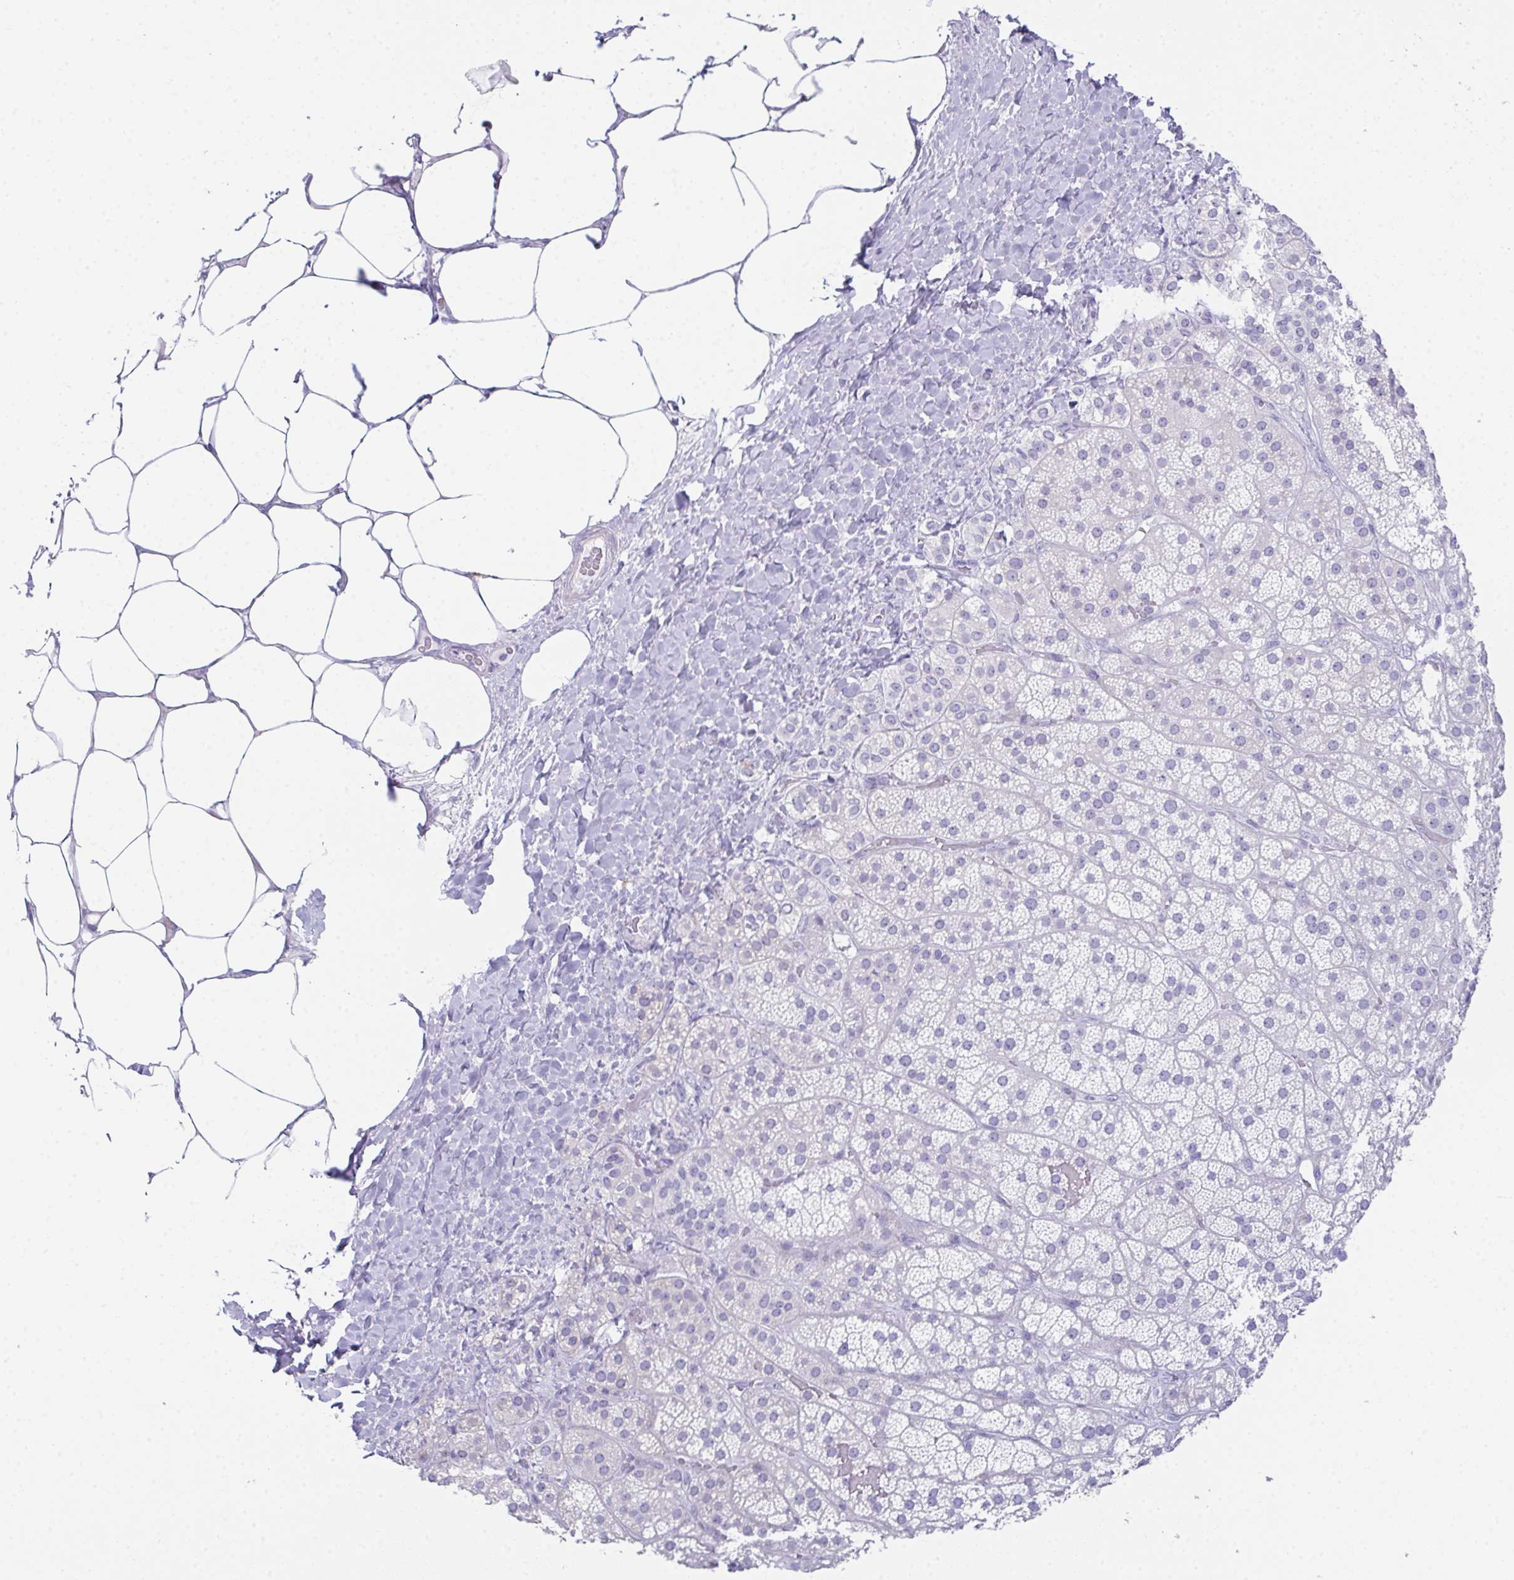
{"staining": {"intensity": "moderate", "quantity": "<25%", "location": "cytoplasmic/membranous"}, "tissue": "adrenal gland", "cell_type": "Glandular cells", "image_type": "normal", "snomed": [{"axis": "morphology", "description": "Normal tissue, NOS"}, {"axis": "topography", "description": "Adrenal gland"}], "caption": "Brown immunohistochemical staining in unremarkable human adrenal gland exhibits moderate cytoplasmic/membranous staining in about <25% of glandular cells.", "gene": "TEX19", "patient": {"sex": "male", "age": 57}}